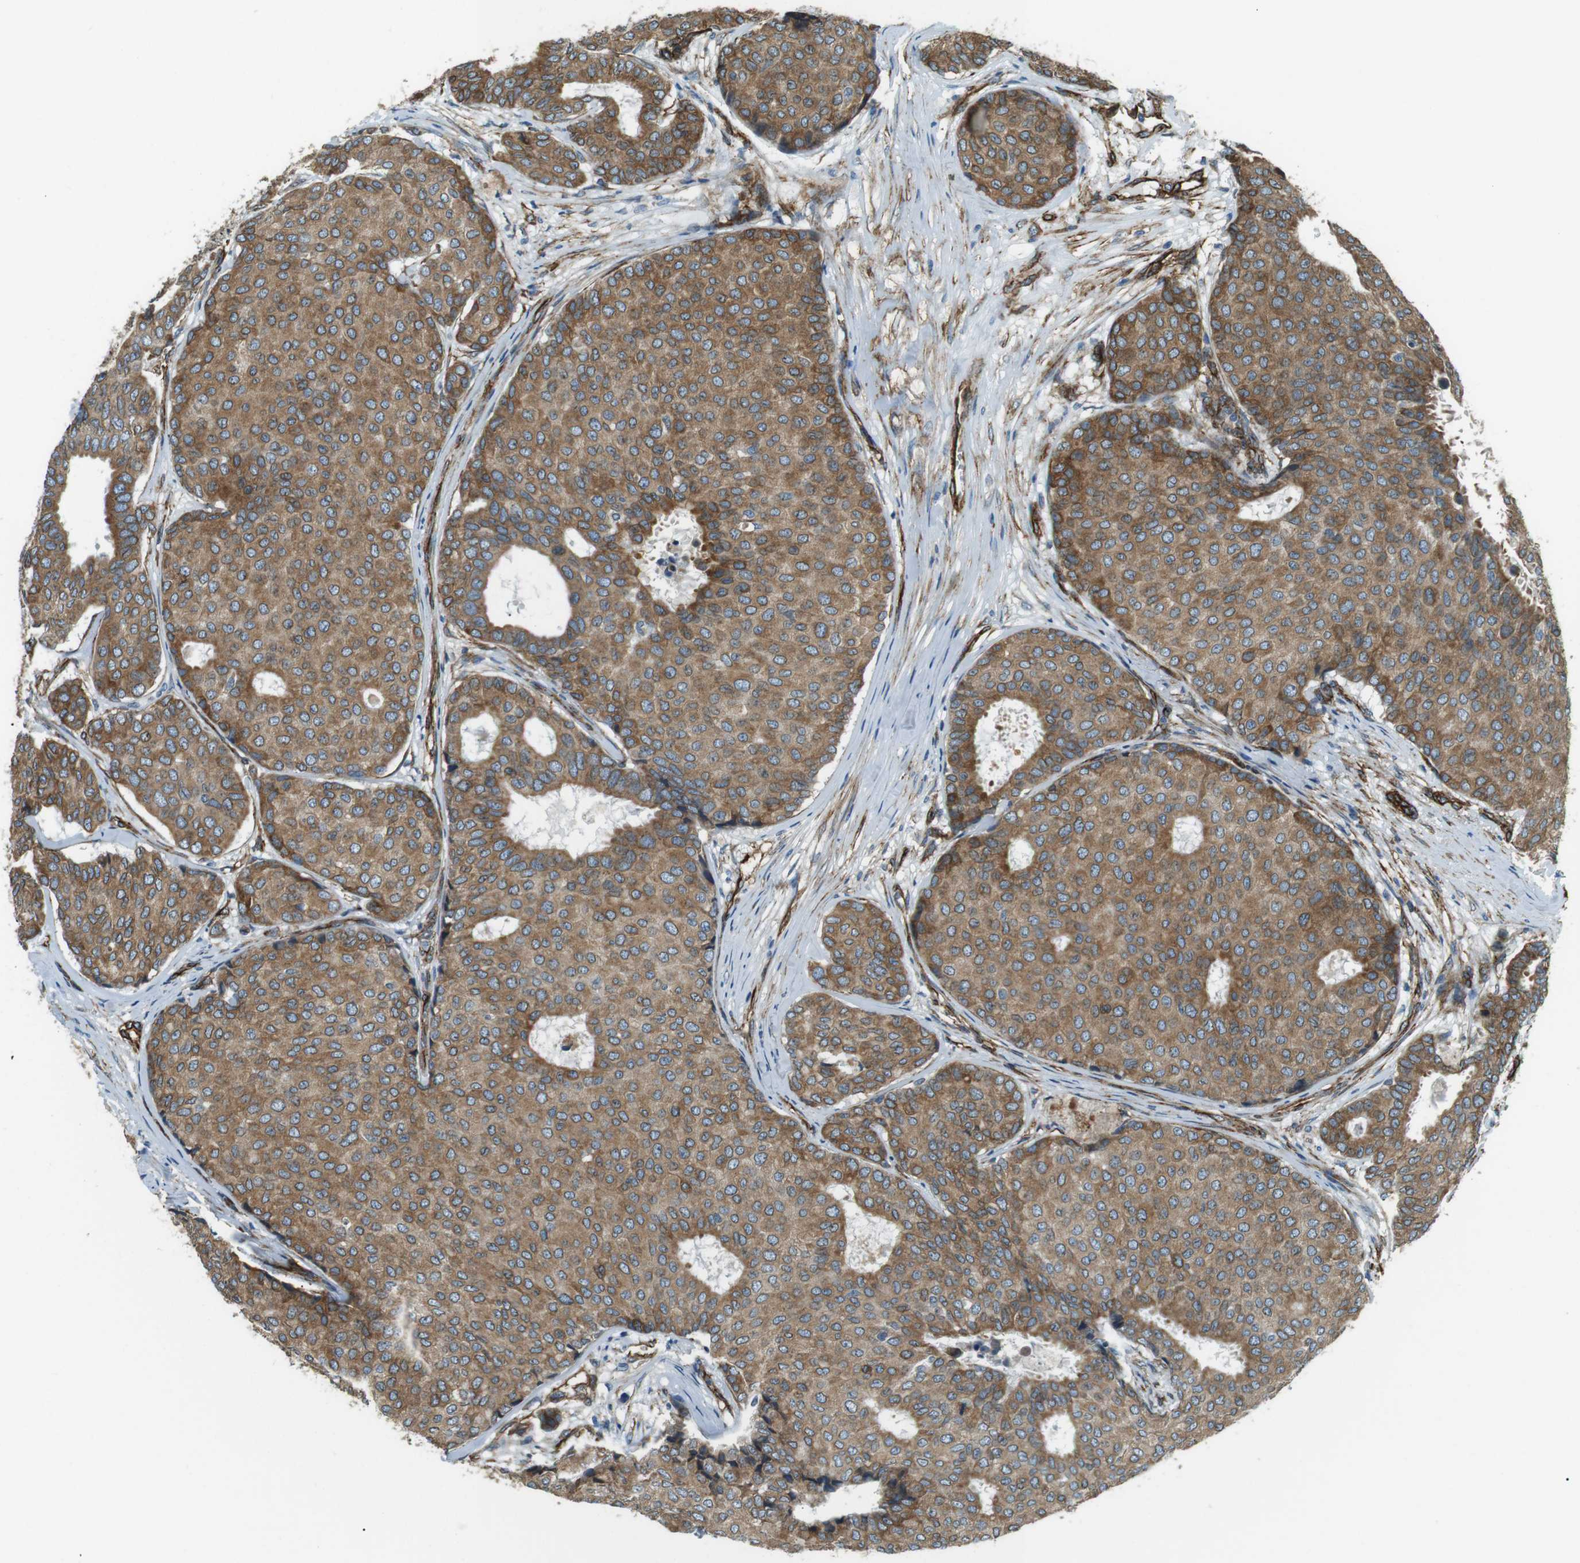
{"staining": {"intensity": "moderate", "quantity": ">75%", "location": "cytoplasmic/membranous"}, "tissue": "breast cancer", "cell_type": "Tumor cells", "image_type": "cancer", "snomed": [{"axis": "morphology", "description": "Duct carcinoma"}, {"axis": "topography", "description": "Breast"}], "caption": "This micrograph demonstrates breast invasive ductal carcinoma stained with immunohistochemistry to label a protein in brown. The cytoplasmic/membranous of tumor cells show moderate positivity for the protein. Nuclei are counter-stained blue.", "gene": "ODR4", "patient": {"sex": "female", "age": 75}}